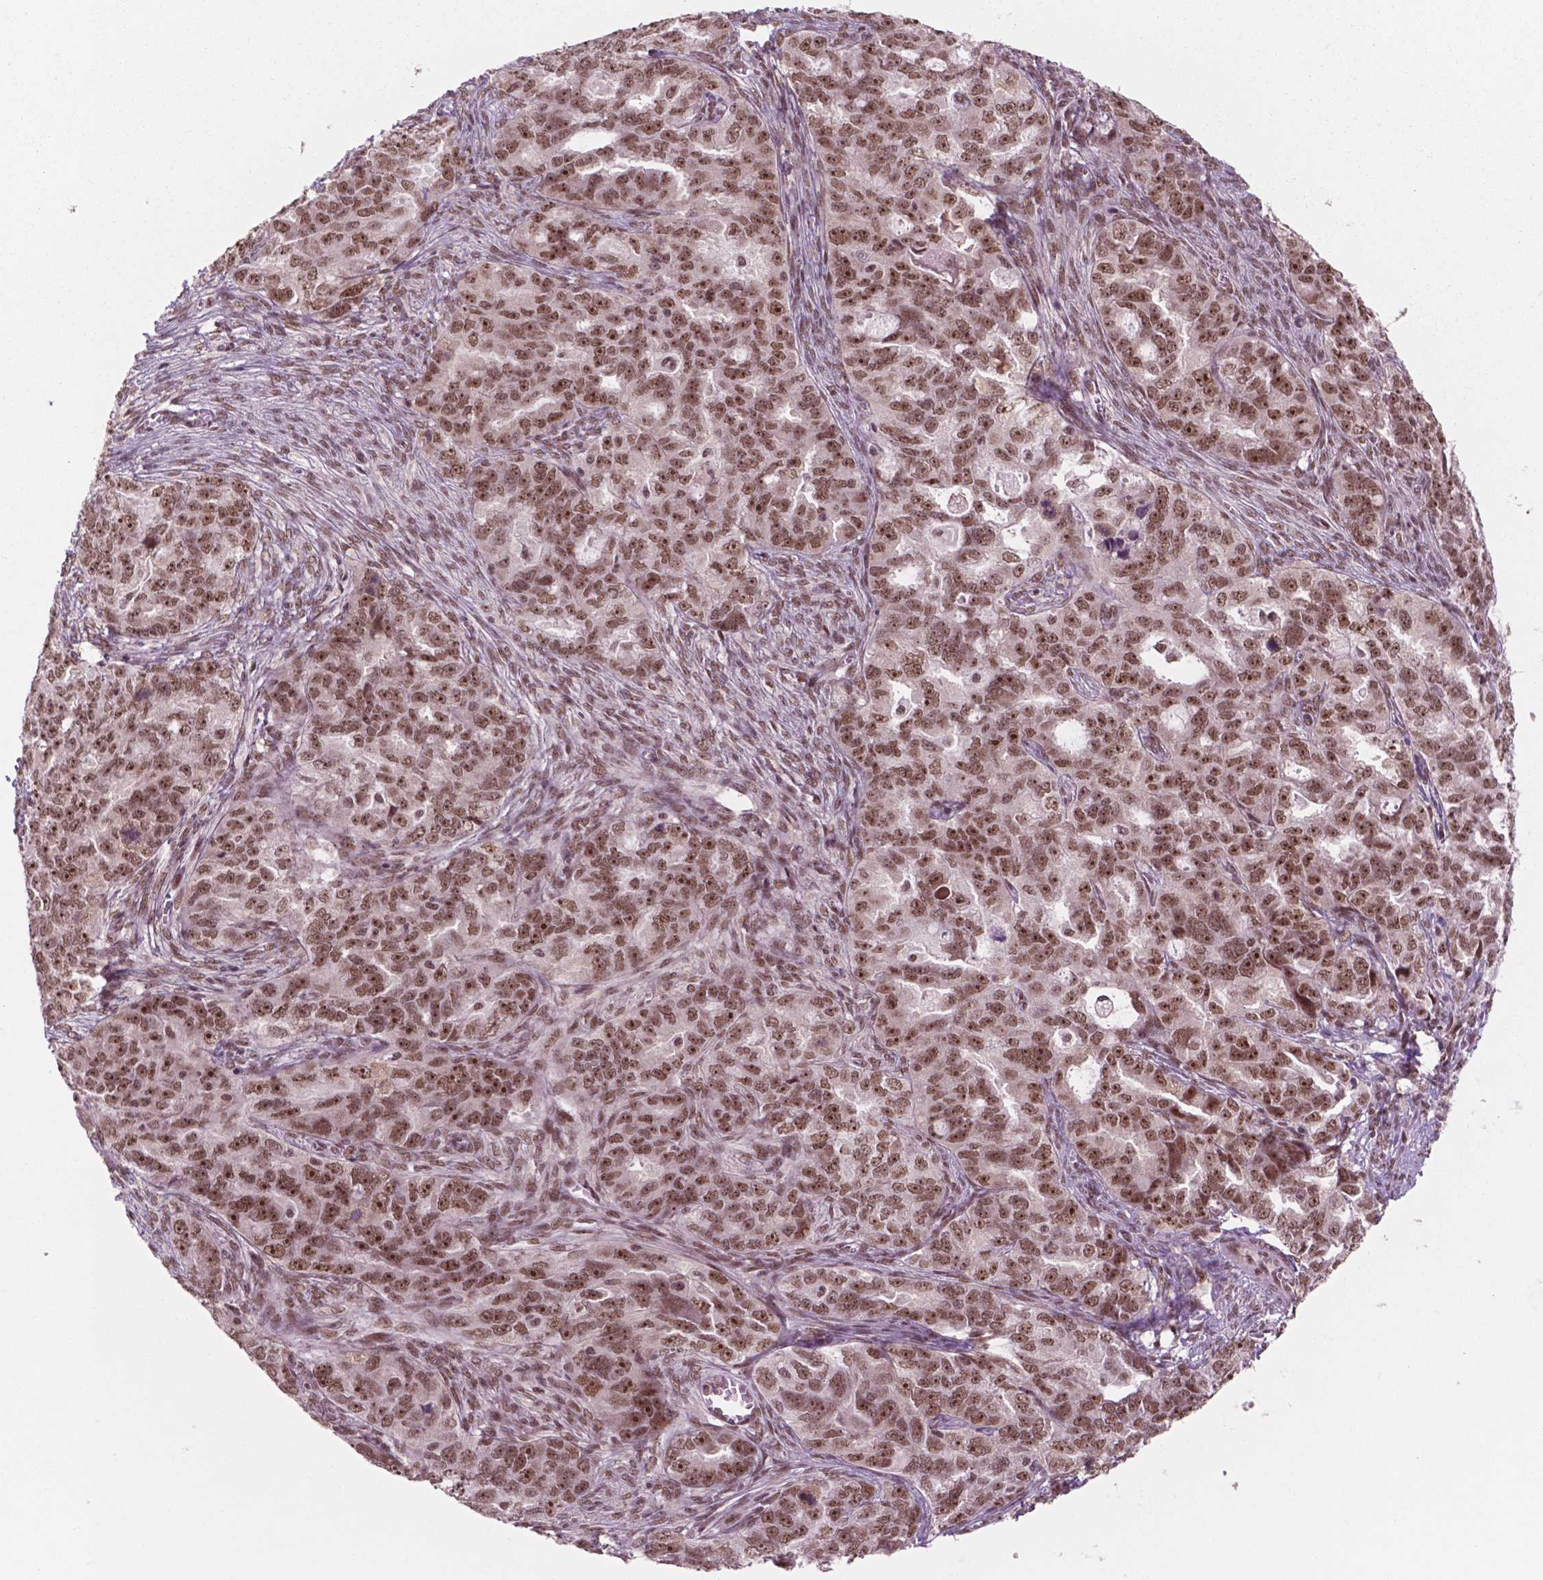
{"staining": {"intensity": "moderate", "quantity": ">75%", "location": "nuclear"}, "tissue": "ovarian cancer", "cell_type": "Tumor cells", "image_type": "cancer", "snomed": [{"axis": "morphology", "description": "Cystadenocarcinoma, serous, NOS"}, {"axis": "topography", "description": "Ovary"}], "caption": "Human ovarian cancer (serous cystadenocarcinoma) stained with a protein marker demonstrates moderate staining in tumor cells.", "gene": "POLR2E", "patient": {"sex": "female", "age": 51}}